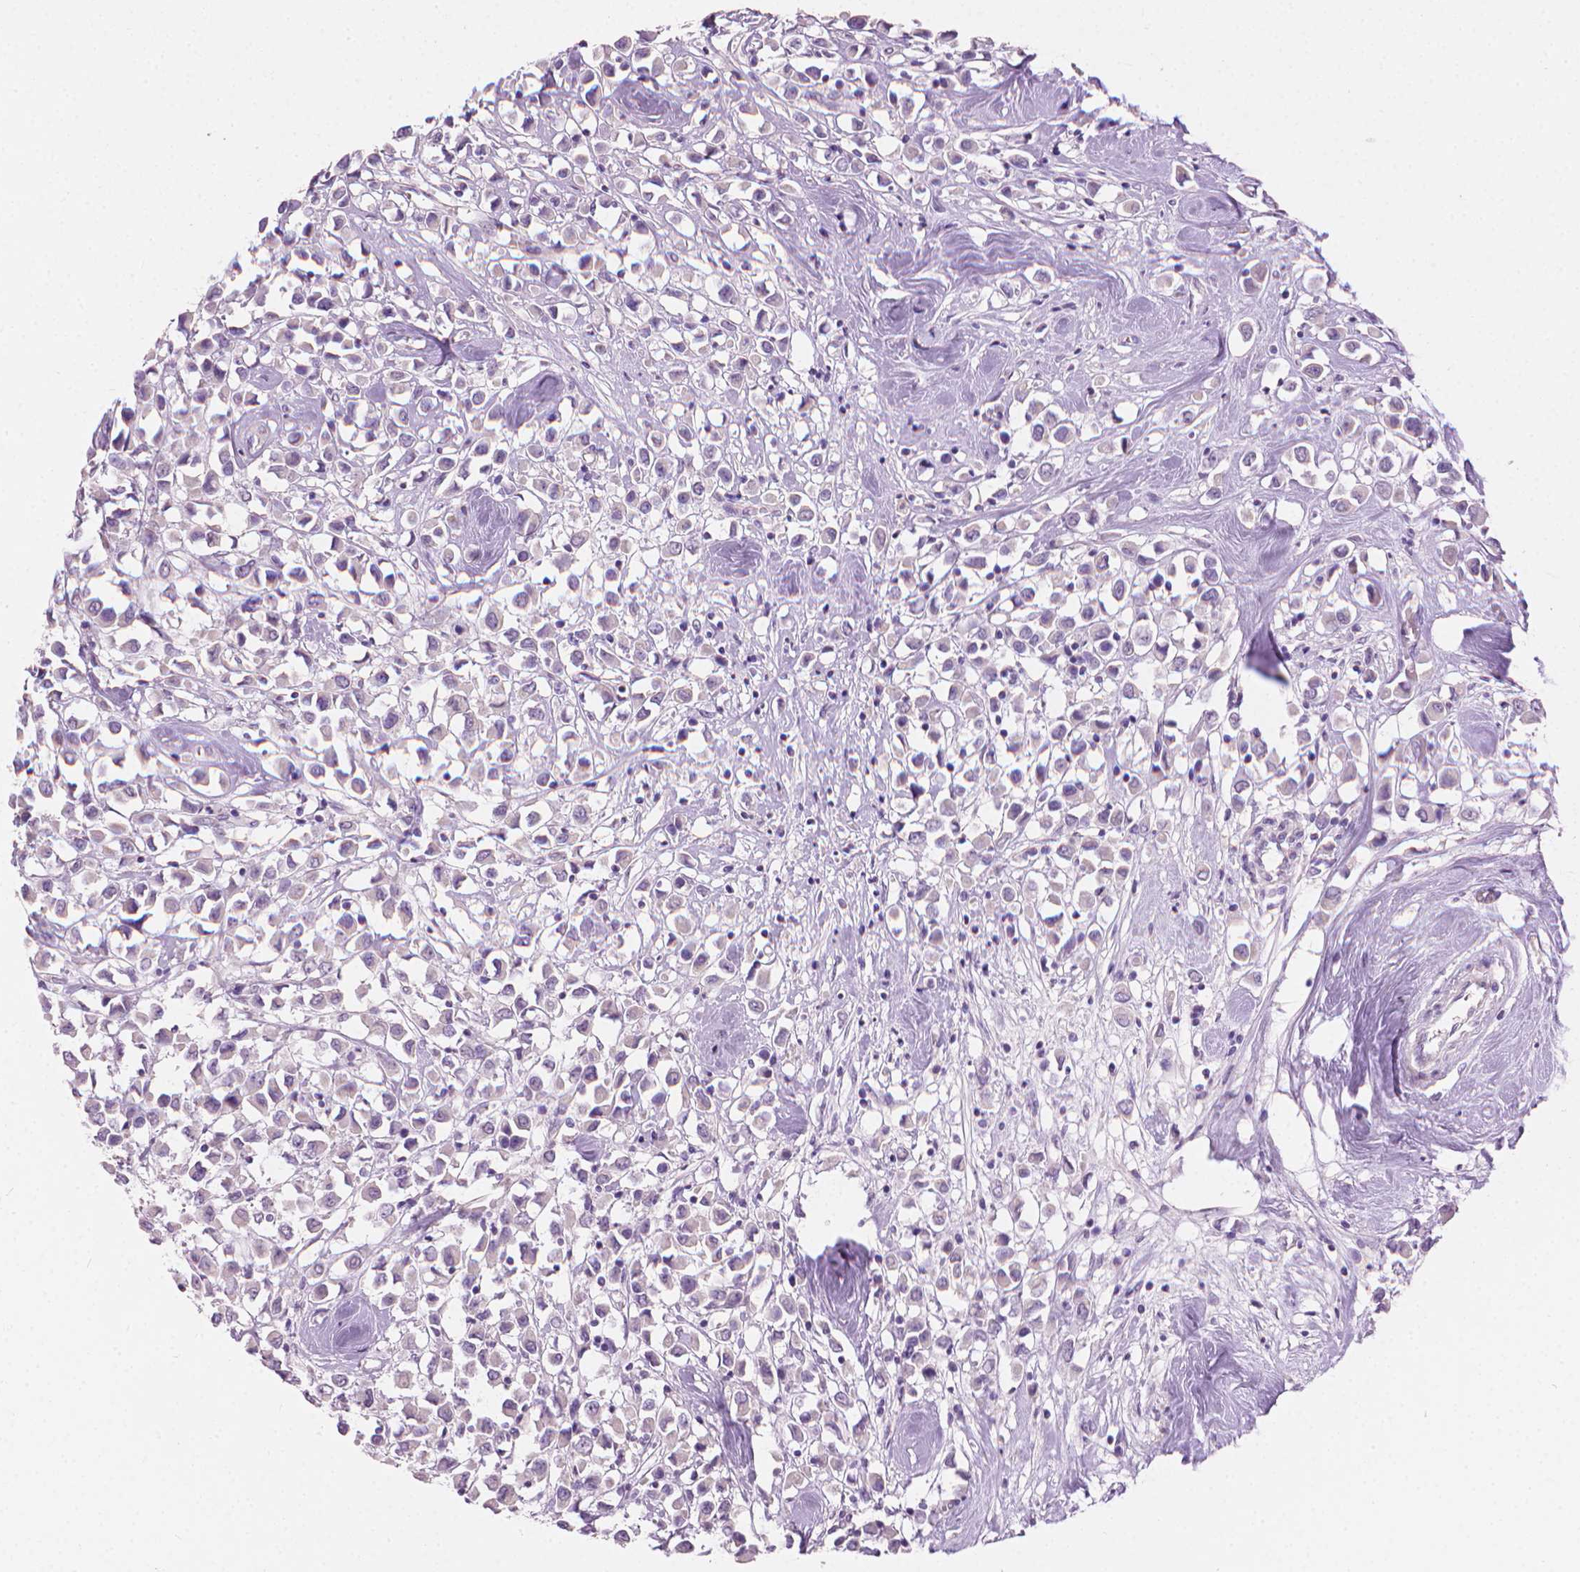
{"staining": {"intensity": "negative", "quantity": "none", "location": "none"}, "tissue": "breast cancer", "cell_type": "Tumor cells", "image_type": "cancer", "snomed": [{"axis": "morphology", "description": "Duct carcinoma"}, {"axis": "topography", "description": "Breast"}], "caption": "Immunohistochemistry histopathology image of human breast cancer (invasive ductal carcinoma) stained for a protein (brown), which displays no expression in tumor cells.", "gene": "MLANA", "patient": {"sex": "female", "age": 61}}